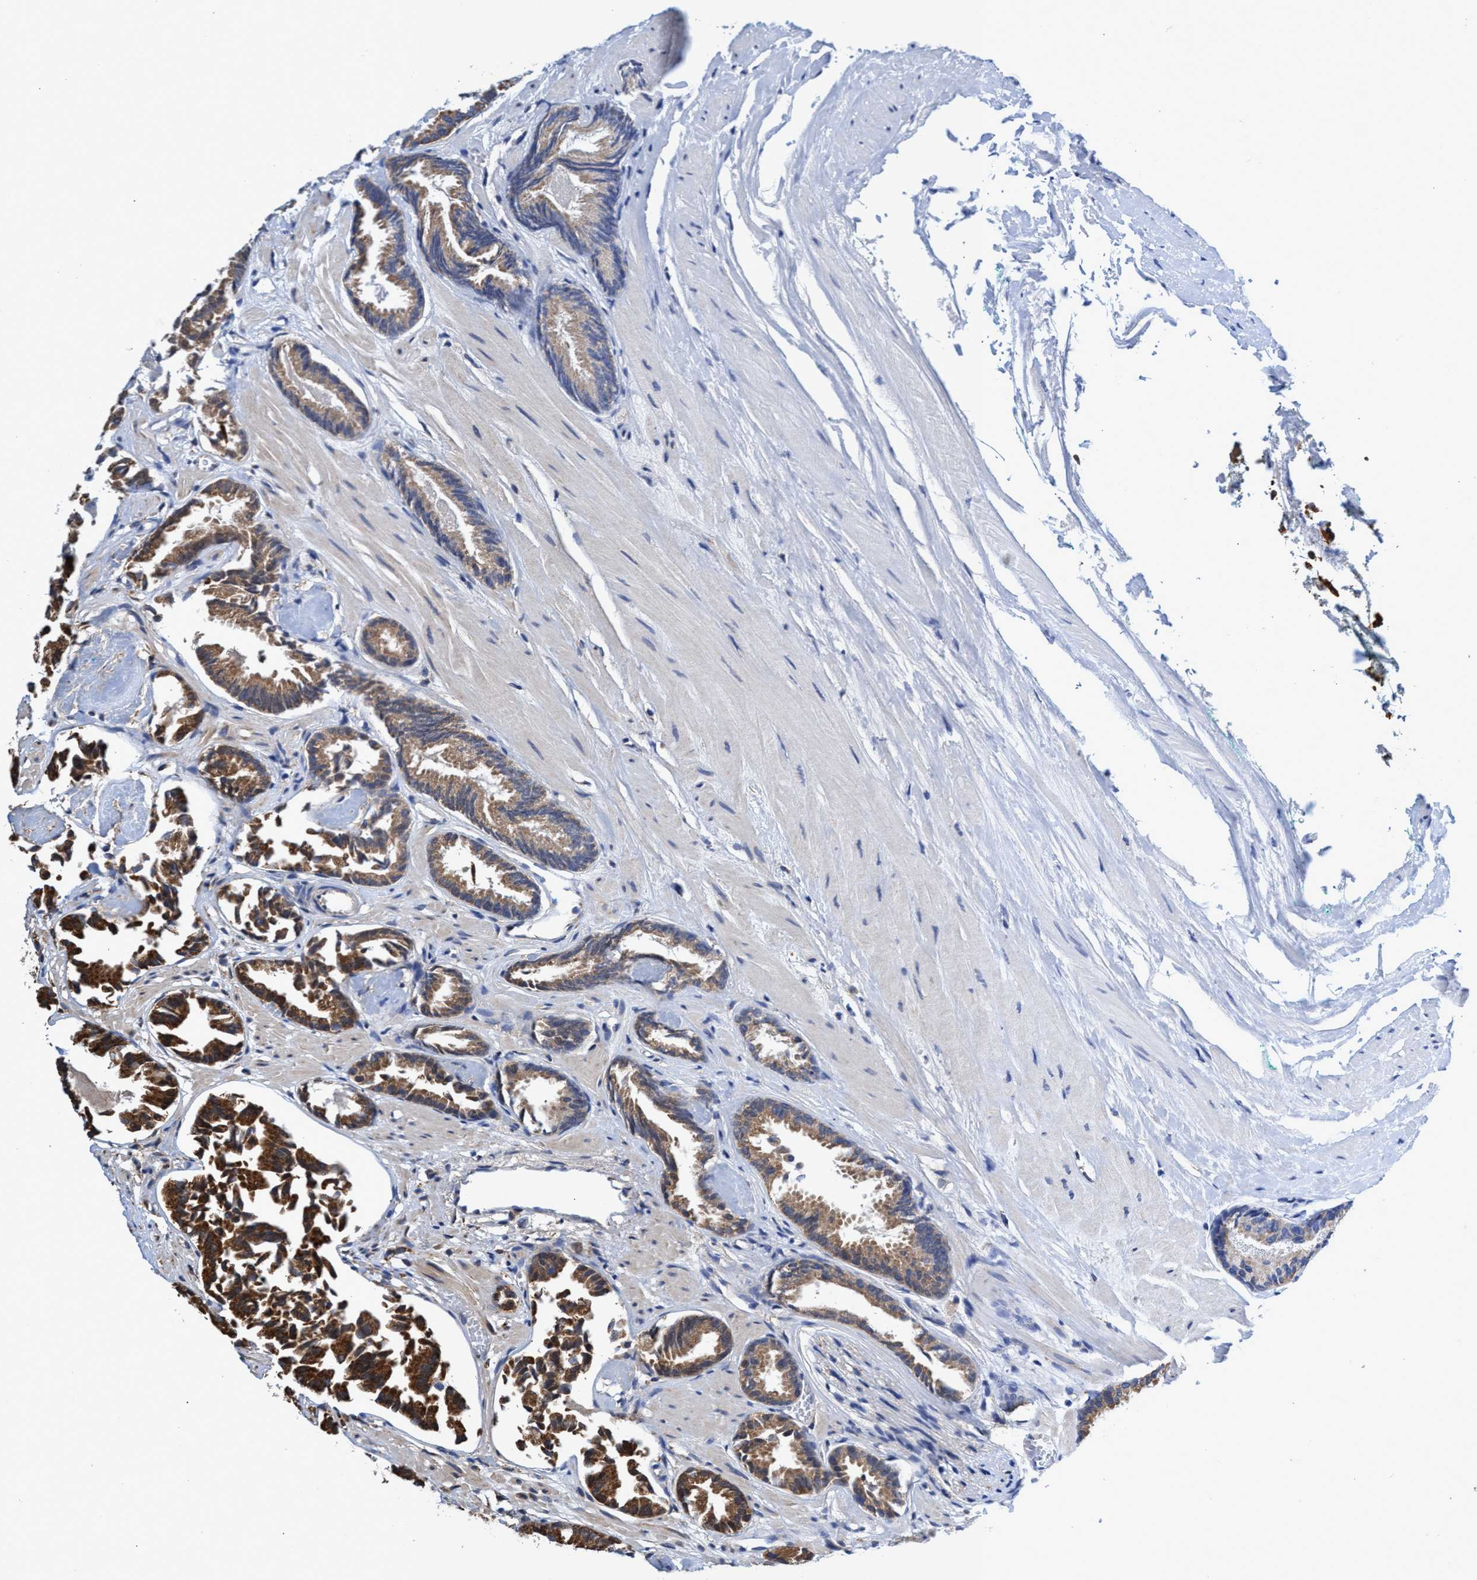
{"staining": {"intensity": "moderate", "quantity": ">75%", "location": "cytoplasmic/membranous"}, "tissue": "prostate cancer", "cell_type": "Tumor cells", "image_type": "cancer", "snomed": [{"axis": "morphology", "description": "Adenocarcinoma, Low grade"}, {"axis": "topography", "description": "Prostate"}], "caption": "Approximately >75% of tumor cells in human prostate cancer (low-grade adenocarcinoma) exhibit moderate cytoplasmic/membranous protein staining as visualized by brown immunohistochemical staining.", "gene": "CRYZ", "patient": {"sex": "male", "age": 51}}